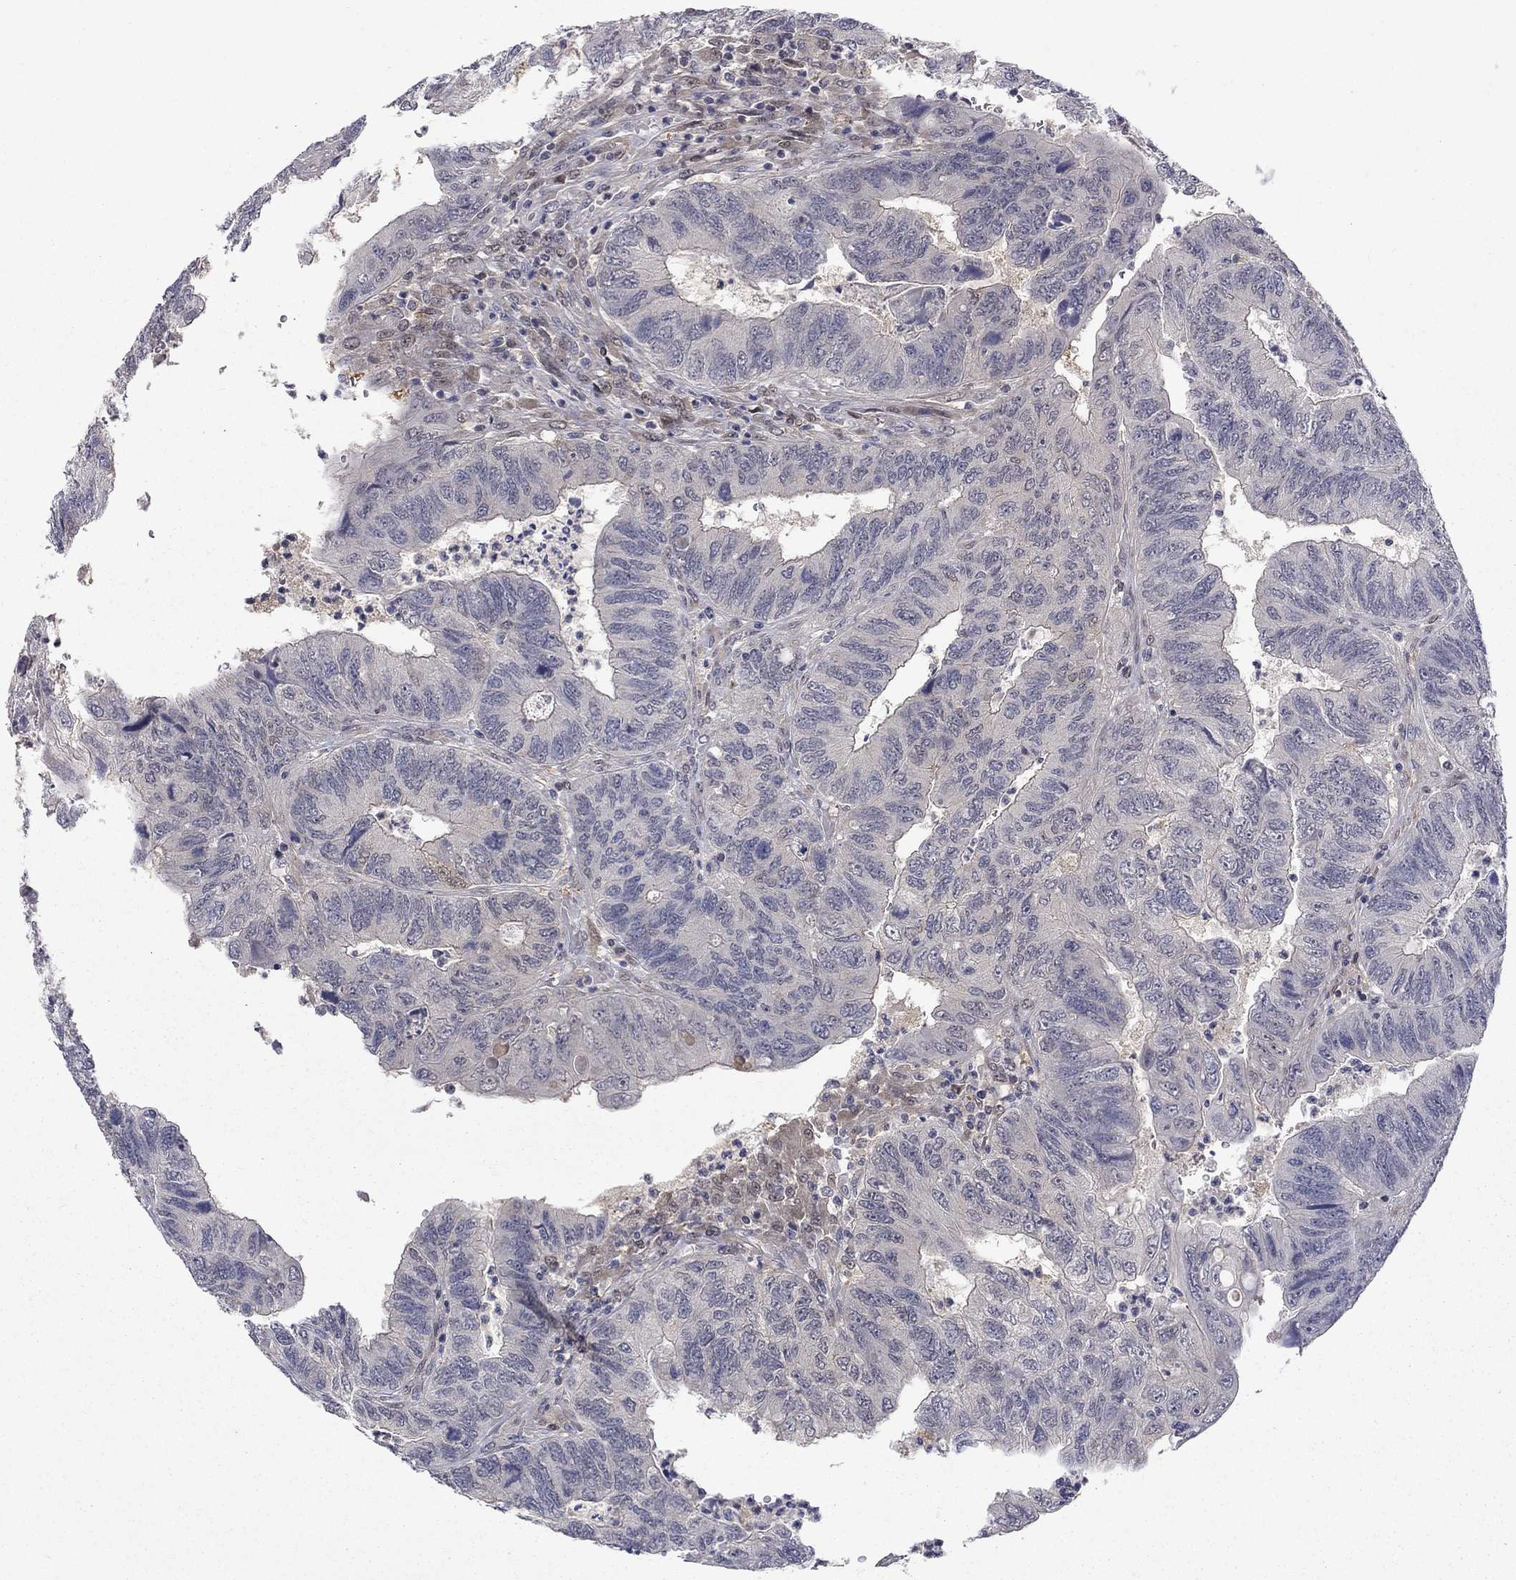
{"staining": {"intensity": "negative", "quantity": "none", "location": "none"}, "tissue": "colorectal cancer", "cell_type": "Tumor cells", "image_type": "cancer", "snomed": [{"axis": "morphology", "description": "Adenocarcinoma, NOS"}, {"axis": "topography", "description": "Colon"}], "caption": "Tumor cells show no significant protein staining in colorectal cancer (adenocarcinoma).", "gene": "CBR1", "patient": {"sex": "female", "age": 67}}